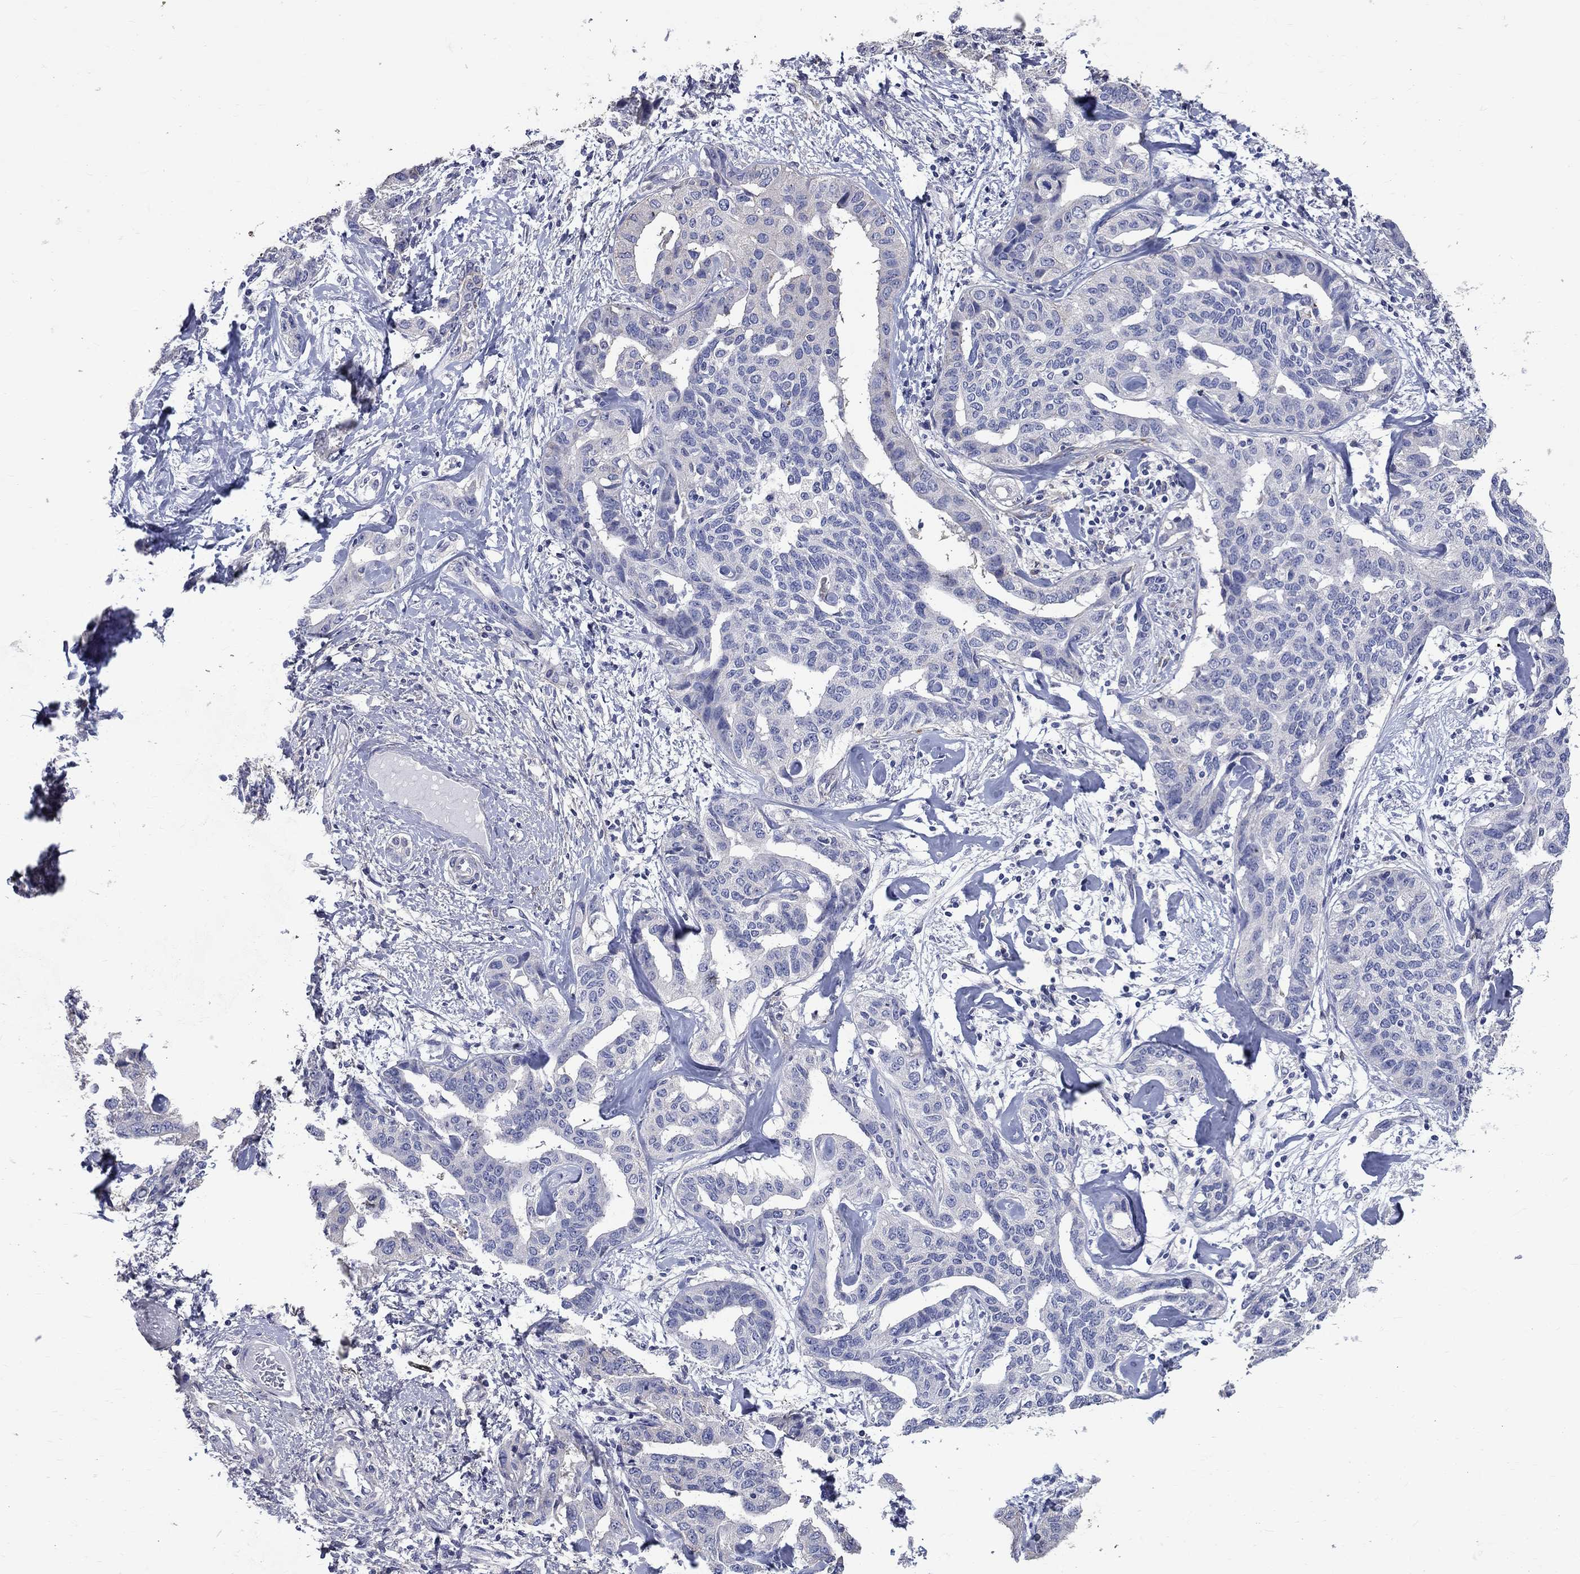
{"staining": {"intensity": "negative", "quantity": "none", "location": "none"}, "tissue": "liver cancer", "cell_type": "Tumor cells", "image_type": "cancer", "snomed": [{"axis": "morphology", "description": "Cholangiocarcinoma"}, {"axis": "topography", "description": "Liver"}], "caption": "The micrograph displays no staining of tumor cells in liver cancer (cholangiocarcinoma). (DAB (3,3'-diaminobenzidine) IHC, high magnification).", "gene": "ANXA10", "patient": {"sex": "male", "age": 59}}